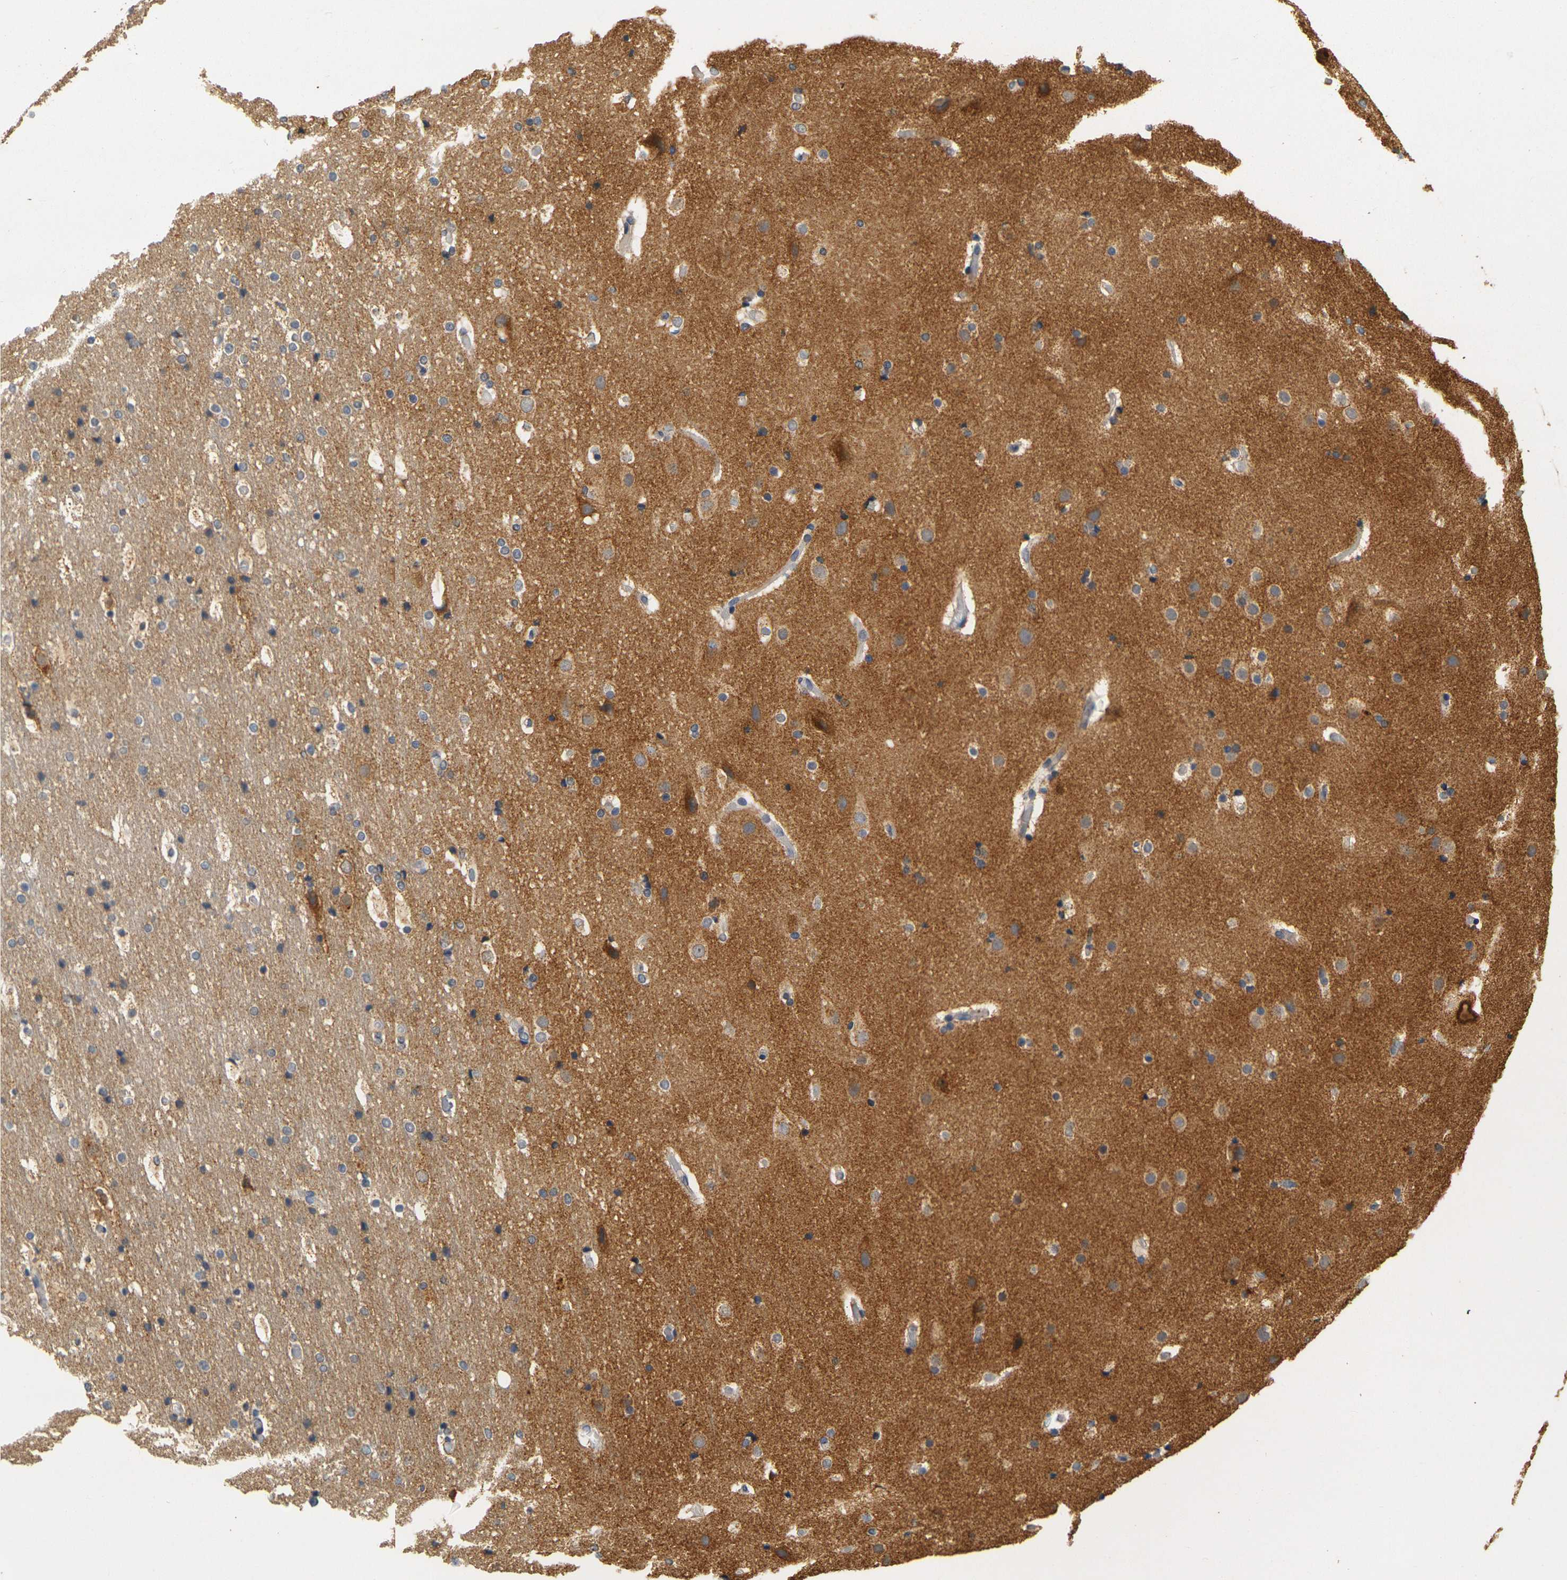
{"staining": {"intensity": "negative", "quantity": "none", "location": "none"}, "tissue": "cerebral cortex", "cell_type": "Endothelial cells", "image_type": "normal", "snomed": [{"axis": "morphology", "description": "Normal tissue, NOS"}, {"axis": "topography", "description": "Cerebral cortex"}], "caption": "Human cerebral cortex stained for a protein using immunohistochemistry demonstrates no positivity in endothelial cells.", "gene": "GDAP1", "patient": {"sex": "male", "age": 57}}